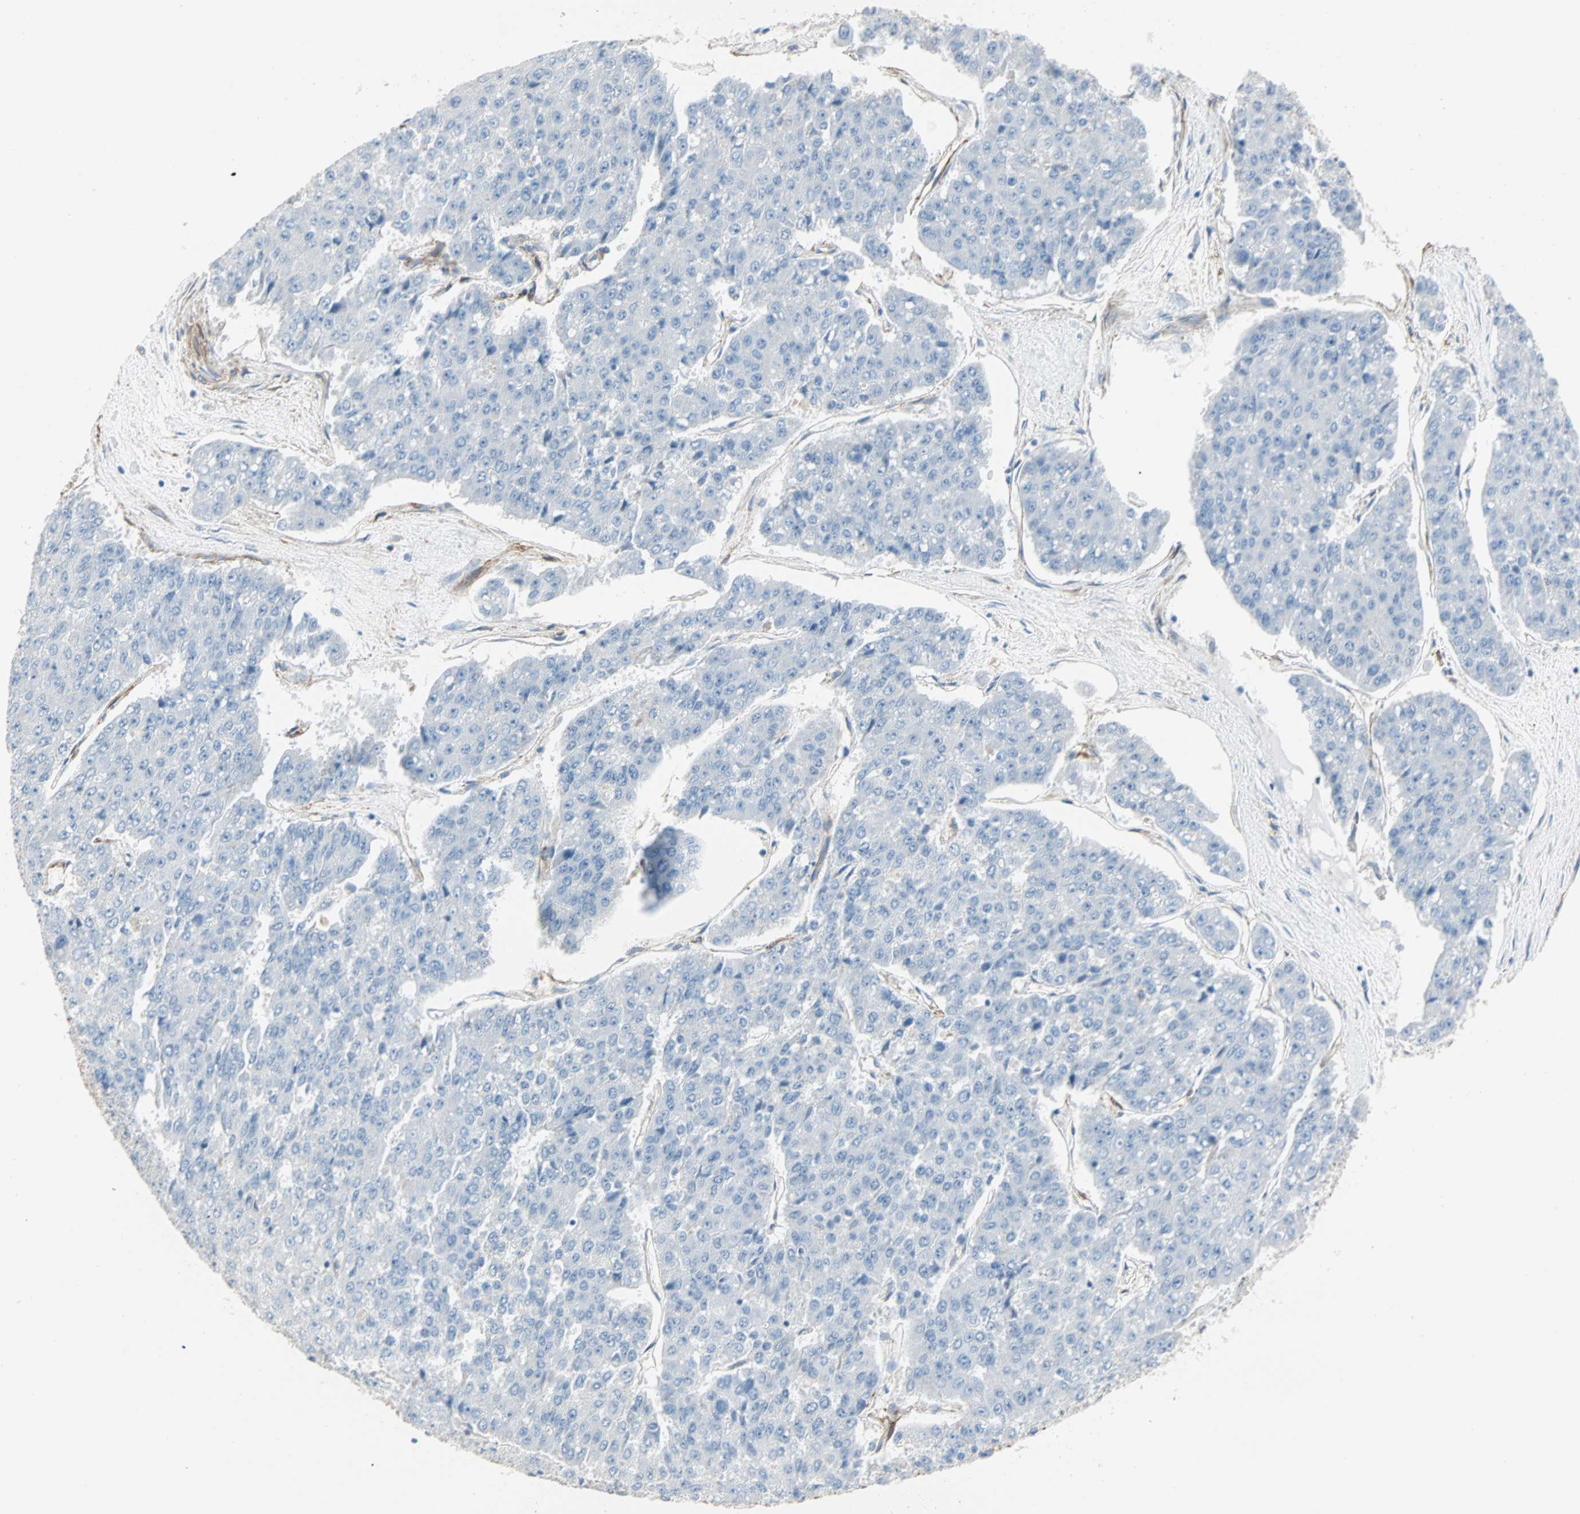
{"staining": {"intensity": "negative", "quantity": "none", "location": "none"}, "tissue": "pancreatic cancer", "cell_type": "Tumor cells", "image_type": "cancer", "snomed": [{"axis": "morphology", "description": "Adenocarcinoma, NOS"}, {"axis": "topography", "description": "Pancreas"}], "caption": "This is an IHC image of pancreatic cancer. There is no expression in tumor cells.", "gene": "EPB41L2", "patient": {"sex": "male", "age": 50}}